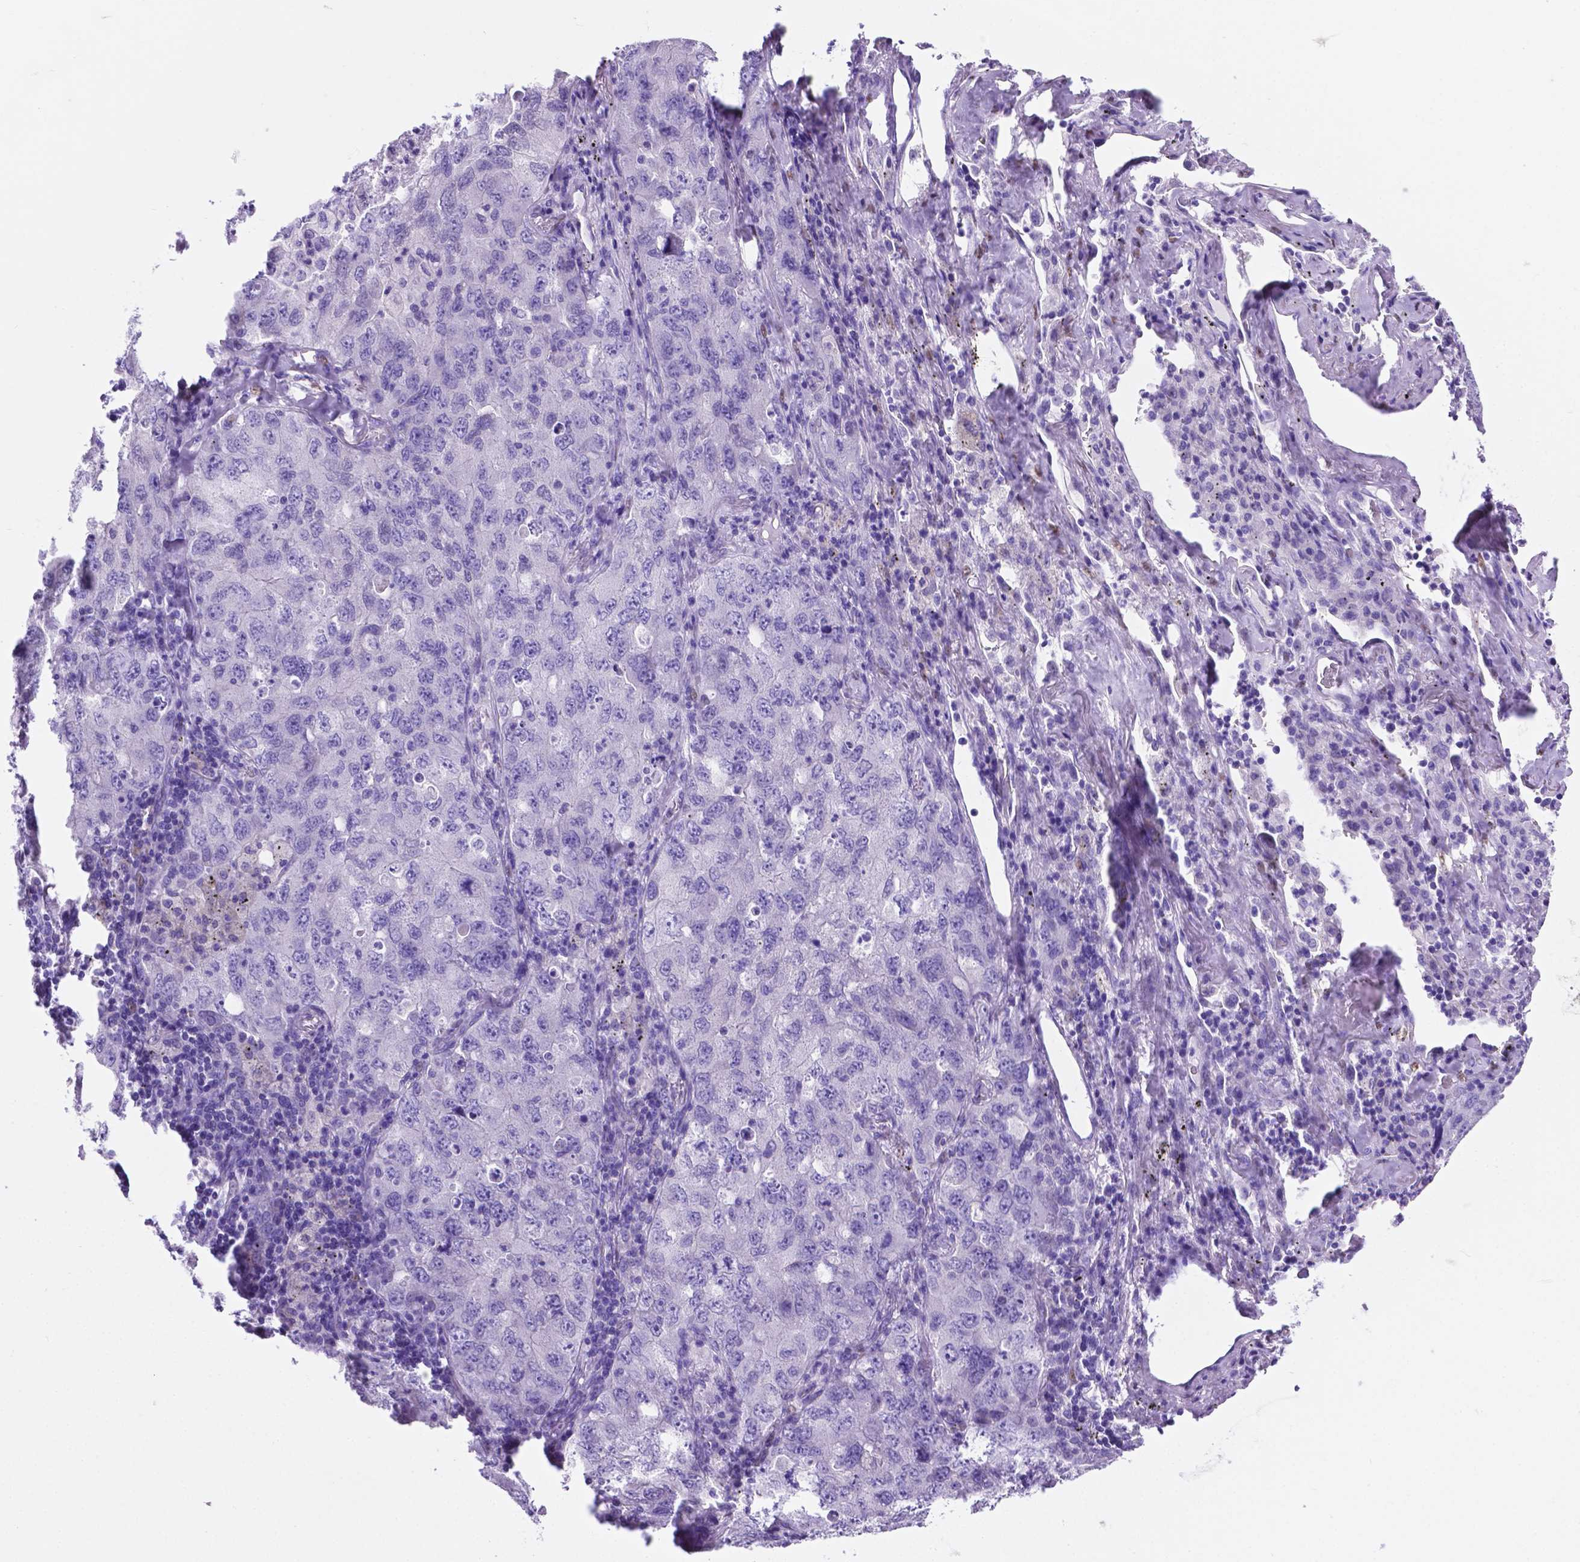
{"staining": {"intensity": "negative", "quantity": "none", "location": "none"}, "tissue": "lung cancer", "cell_type": "Tumor cells", "image_type": "cancer", "snomed": [{"axis": "morphology", "description": "Adenocarcinoma, NOS"}, {"axis": "topography", "description": "Lung"}], "caption": "DAB (3,3'-diaminobenzidine) immunohistochemical staining of human adenocarcinoma (lung) demonstrates no significant expression in tumor cells.", "gene": "TMEM210", "patient": {"sex": "female", "age": 57}}